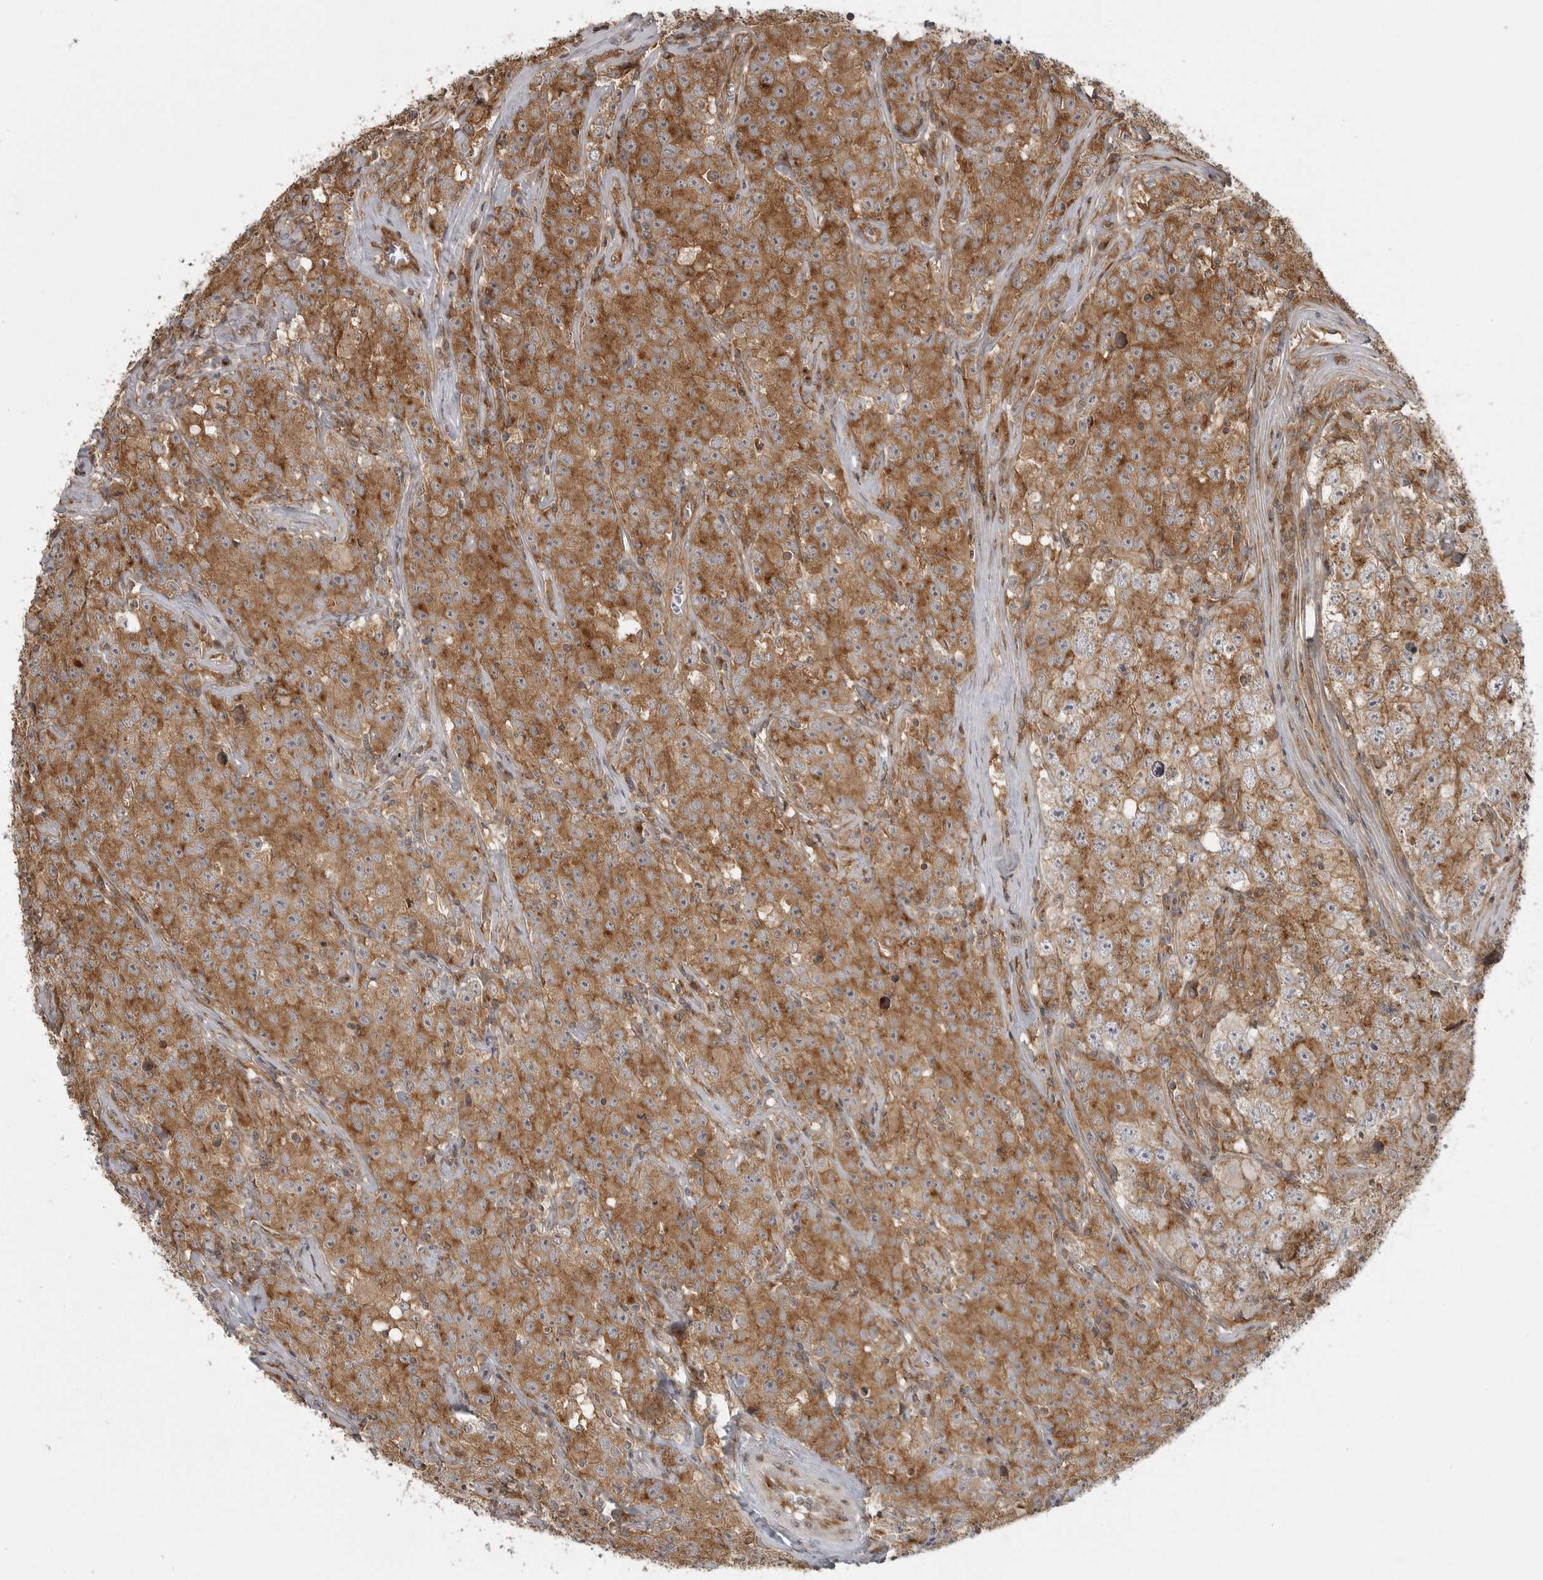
{"staining": {"intensity": "moderate", "quantity": ">75%", "location": "cytoplasmic/membranous"}, "tissue": "testis cancer", "cell_type": "Tumor cells", "image_type": "cancer", "snomed": [{"axis": "morphology", "description": "Seminoma, NOS"}, {"axis": "morphology", "description": "Carcinoma, Embryonal, NOS"}, {"axis": "topography", "description": "Testis"}], "caption": "Immunohistochemical staining of human embryonal carcinoma (testis) reveals medium levels of moderate cytoplasmic/membranous expression in approximately >75% of tumor cells.", "gene": "FAT3", "patient": {"sex": "male", "age": 43}}